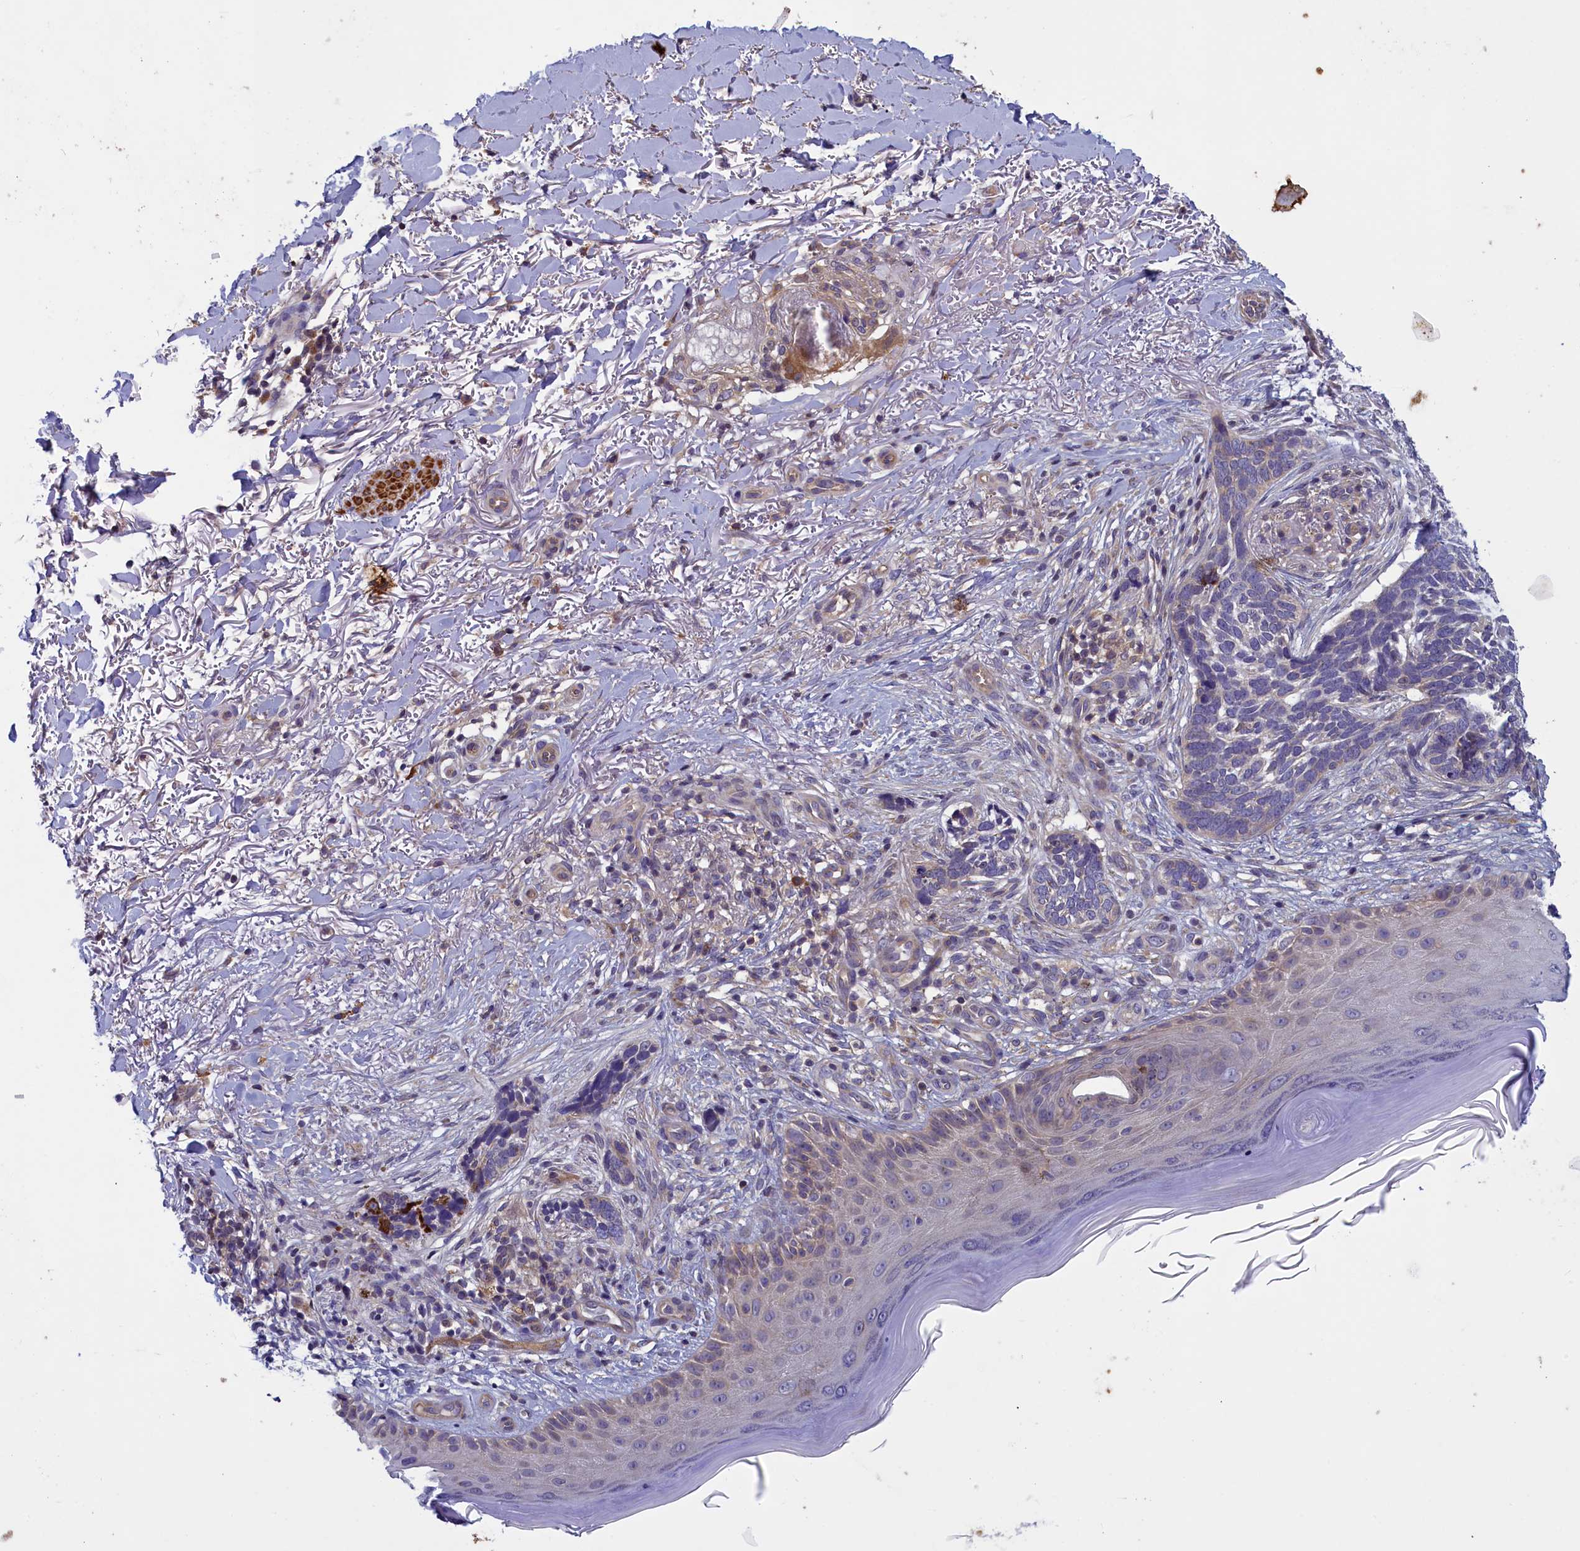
{"staining": {"intensity": "weak", "quantity": "<25%", "location": "cytoplasmic/membranous"}, "tissue": "skin cancer", "cell_type": "Tumor cells", "image_type": "cancer", "snomed": [{"axis": "morphology", "description": "Normal tissue, NOS"}, {"axis": "morphology", "description": "Basal cell carcinoma"}, {"axis": "topography", "description": "Skin"}], "caption": "Basal cell carcinoma (skin) stained for a protein using IHC displays no staining tumor cells.", "gene": "NUBP1", "patient": {"sex": "female", "age": 67}}